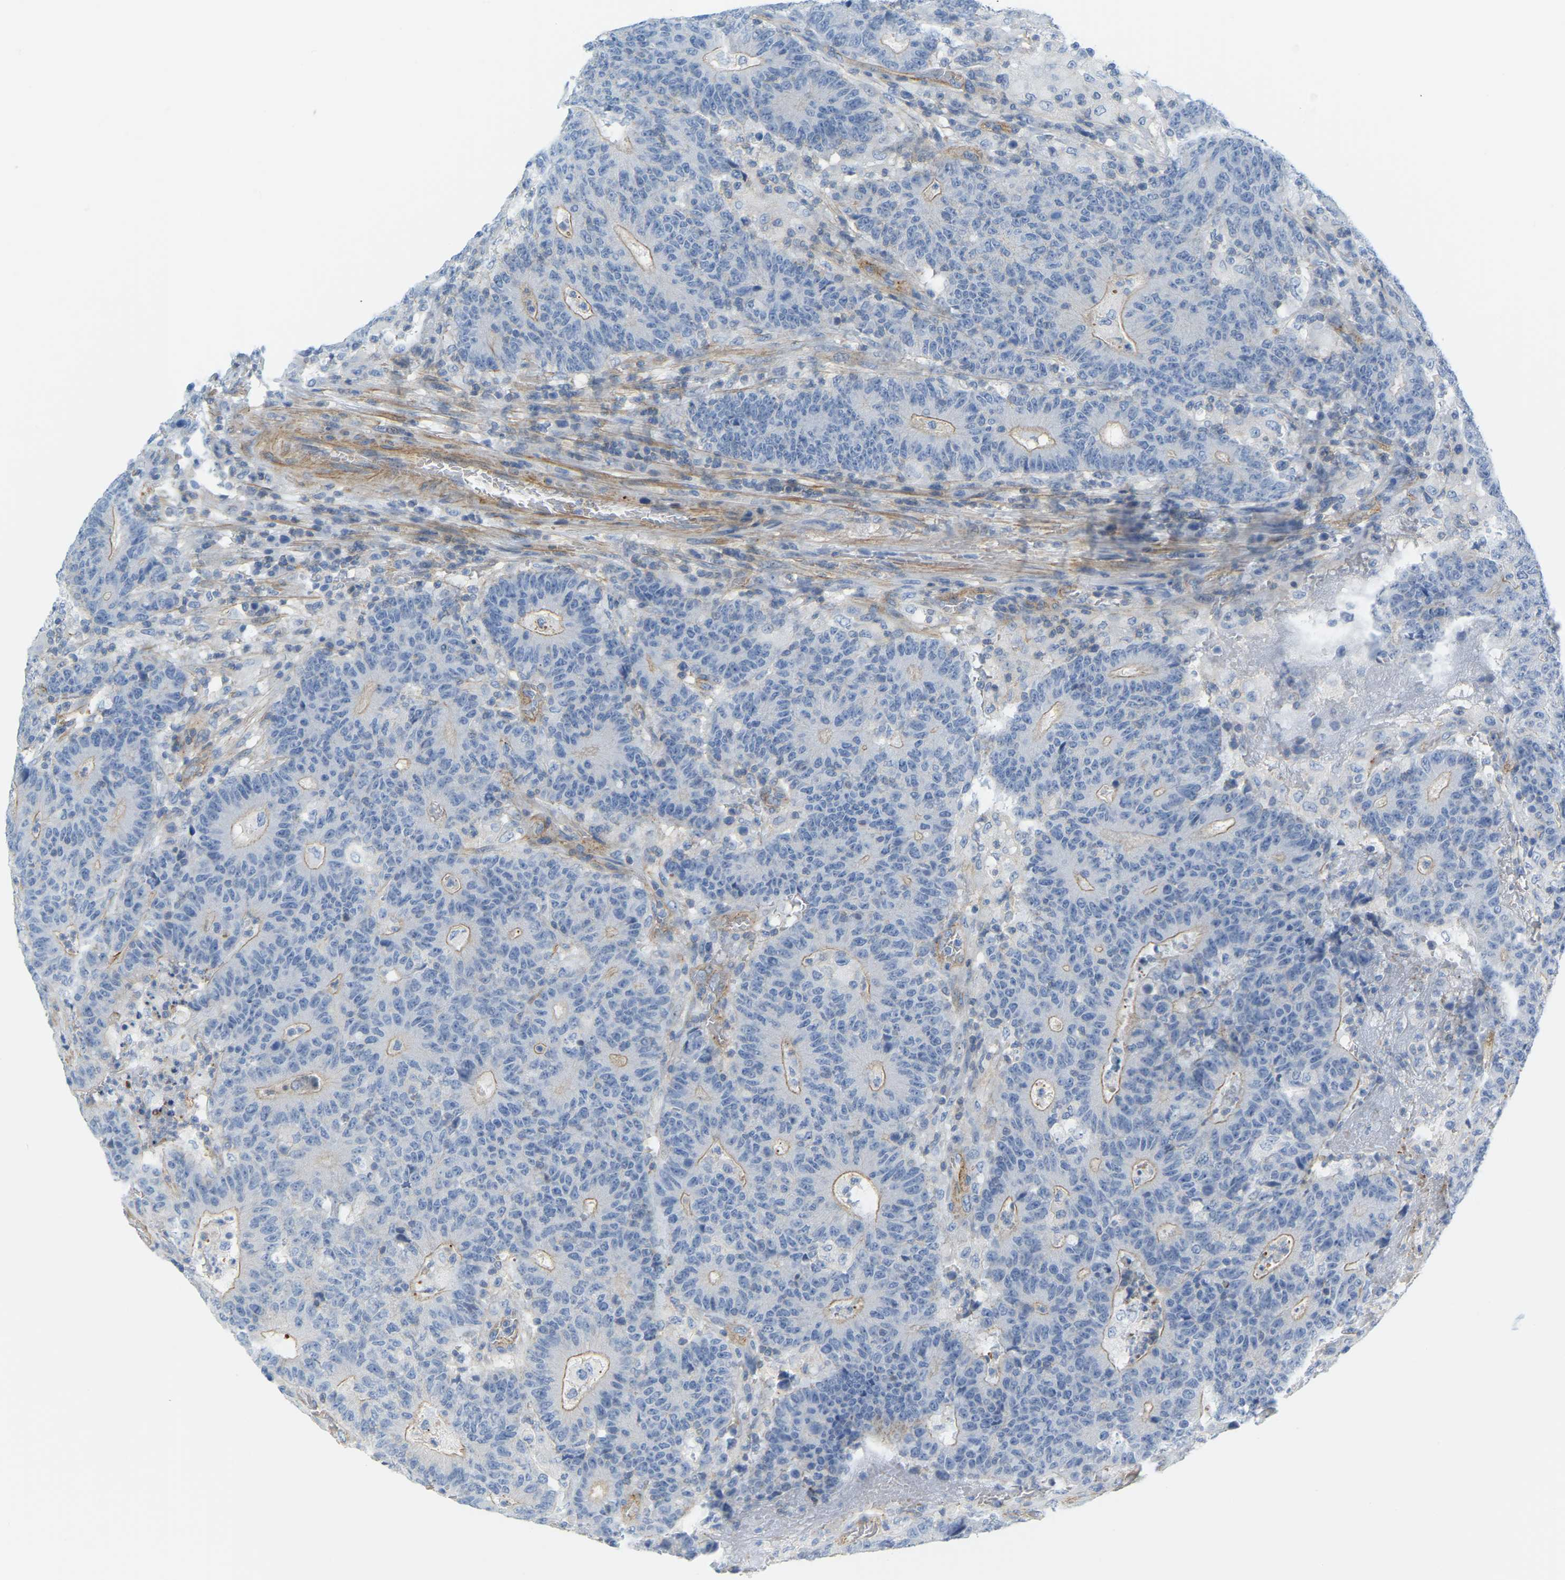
{"staining": {"intensity": "moderate", "quantity": "<25%", "location": "cytoplasmic/membranous"}, "tissue": "colorectal cancer", "cell_type": "Tumor cells", "image_type": "cancer", "snomed": [{"axis": "morphology", "description": "Normal tissue, NOS"}, {"axis": "morphology", "description": "Adenocarcinoma, NOS"}, {"axis": "topography", "description": "Colon"}], "caption": "The histopathology image exhibits a brown stain indicating the presence of a protein in the cytoplasmic/membranous of tumor cells in colorectal cancer.", "gene": "MYL3", "patient": {"sex": "female", "age": 75}}